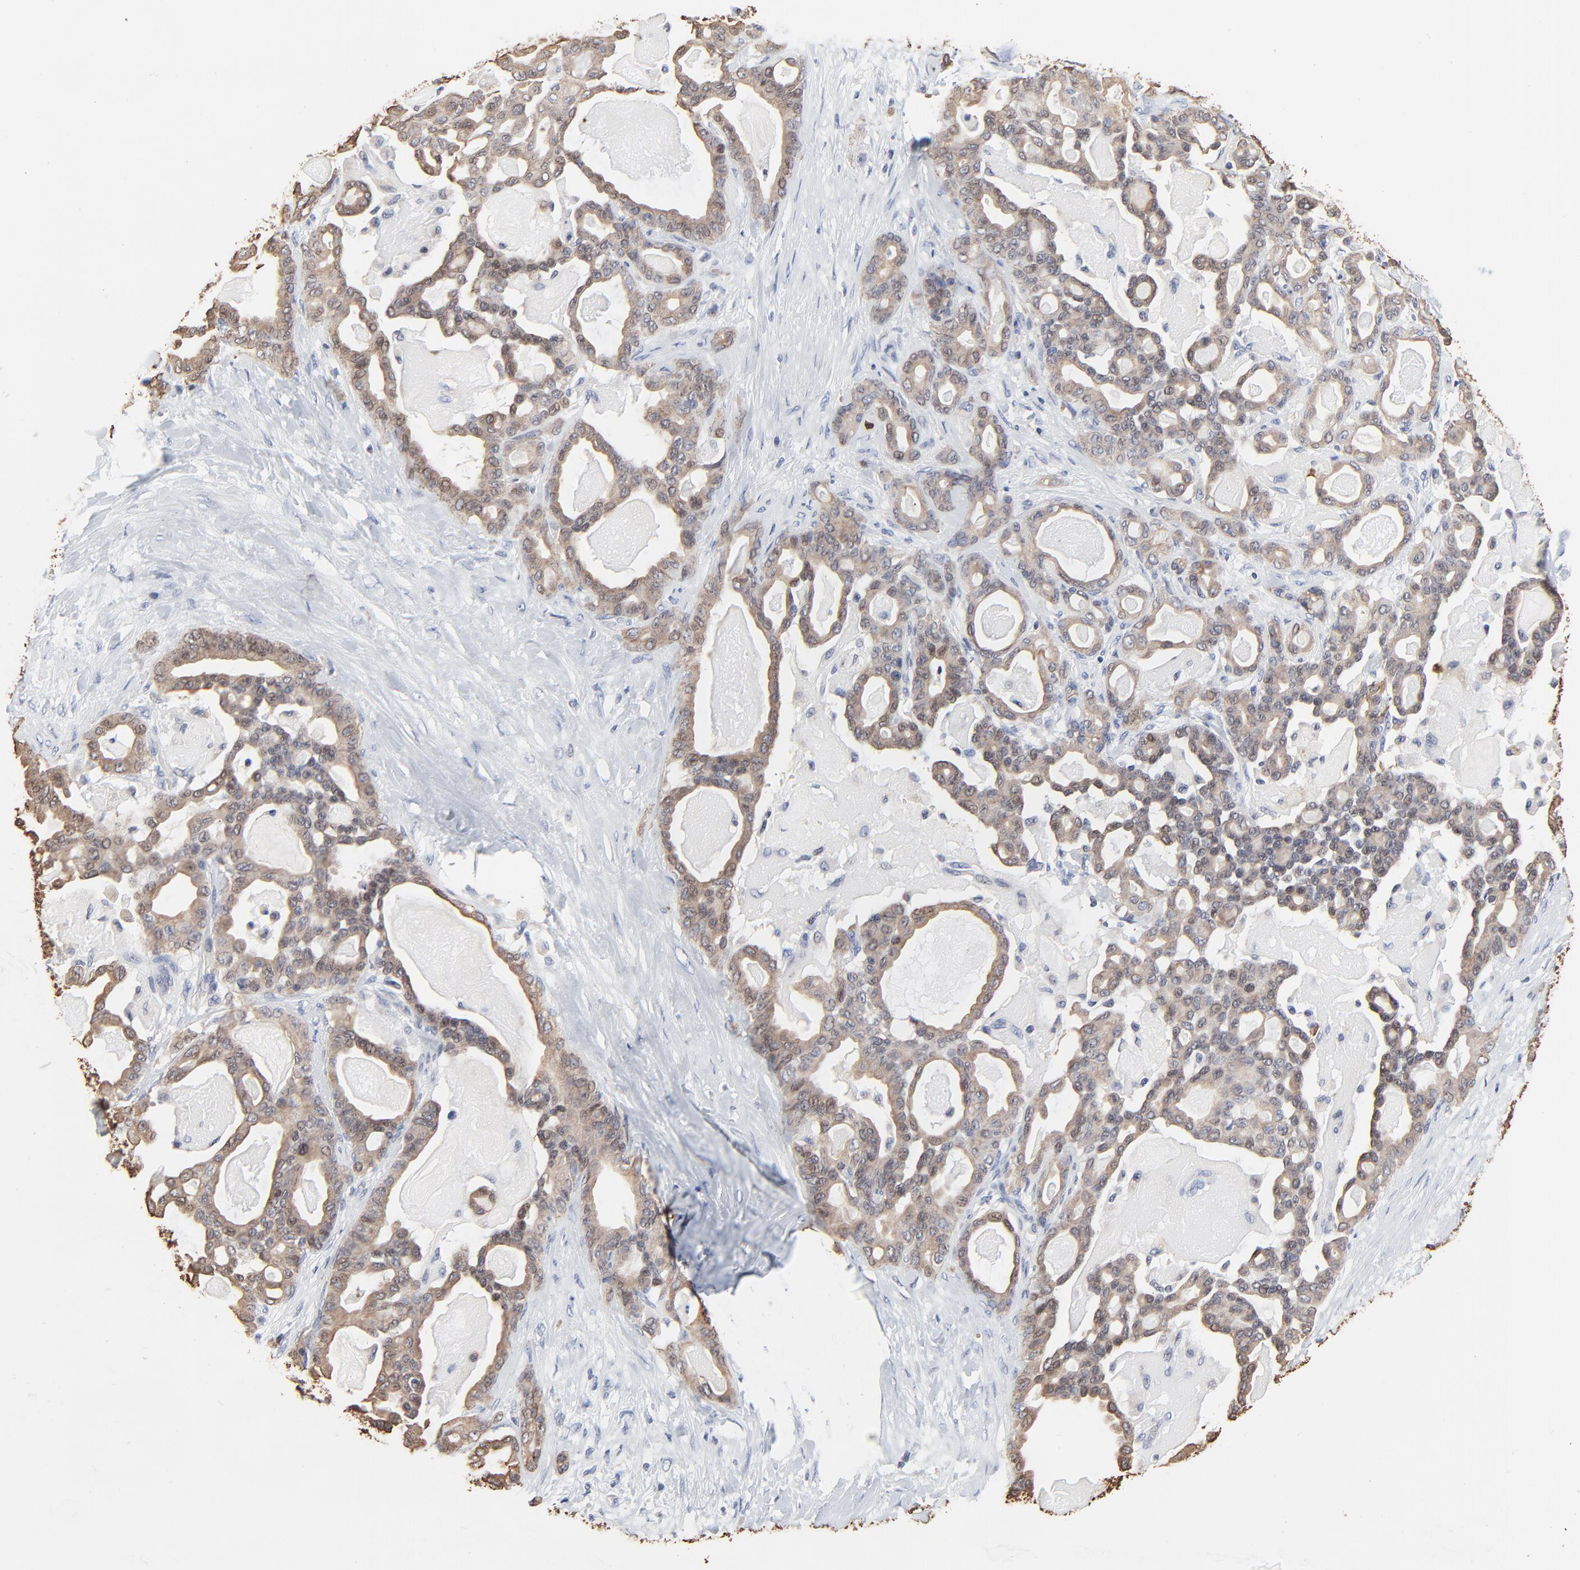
{"staining": {"intensity": "weak", "quantity": "25%-75%", "location": "cytoplasmic/membranous,nuclear"}, "tissue": "pancreatic cancer", "cell_type": "Tumor cells", "image_type": "cancer", "snomed": [{"axis": "morphology", "description": "Adenocarcinoma, NOS"}, {"axis": "topography", "description": "Pancreas"}], "caption": "Immunohistochemistry (IHC) staining of adenocarcinoma (pancreatic), which exhibits low levels of weak cytoplasmic/membranous and nuclear positivity in approximately 25%-75% of tumor cells indicating weak cytoplasmic/membranous and nuclear protein expression. The staining was performed using DAB (3,3'-diaminobenzidine) (brown) for protein detection and nuclei were counterstained in hematoxylin (blue).", "gene": "LNX1", "patient": {"sex": "male", "age": 63}}